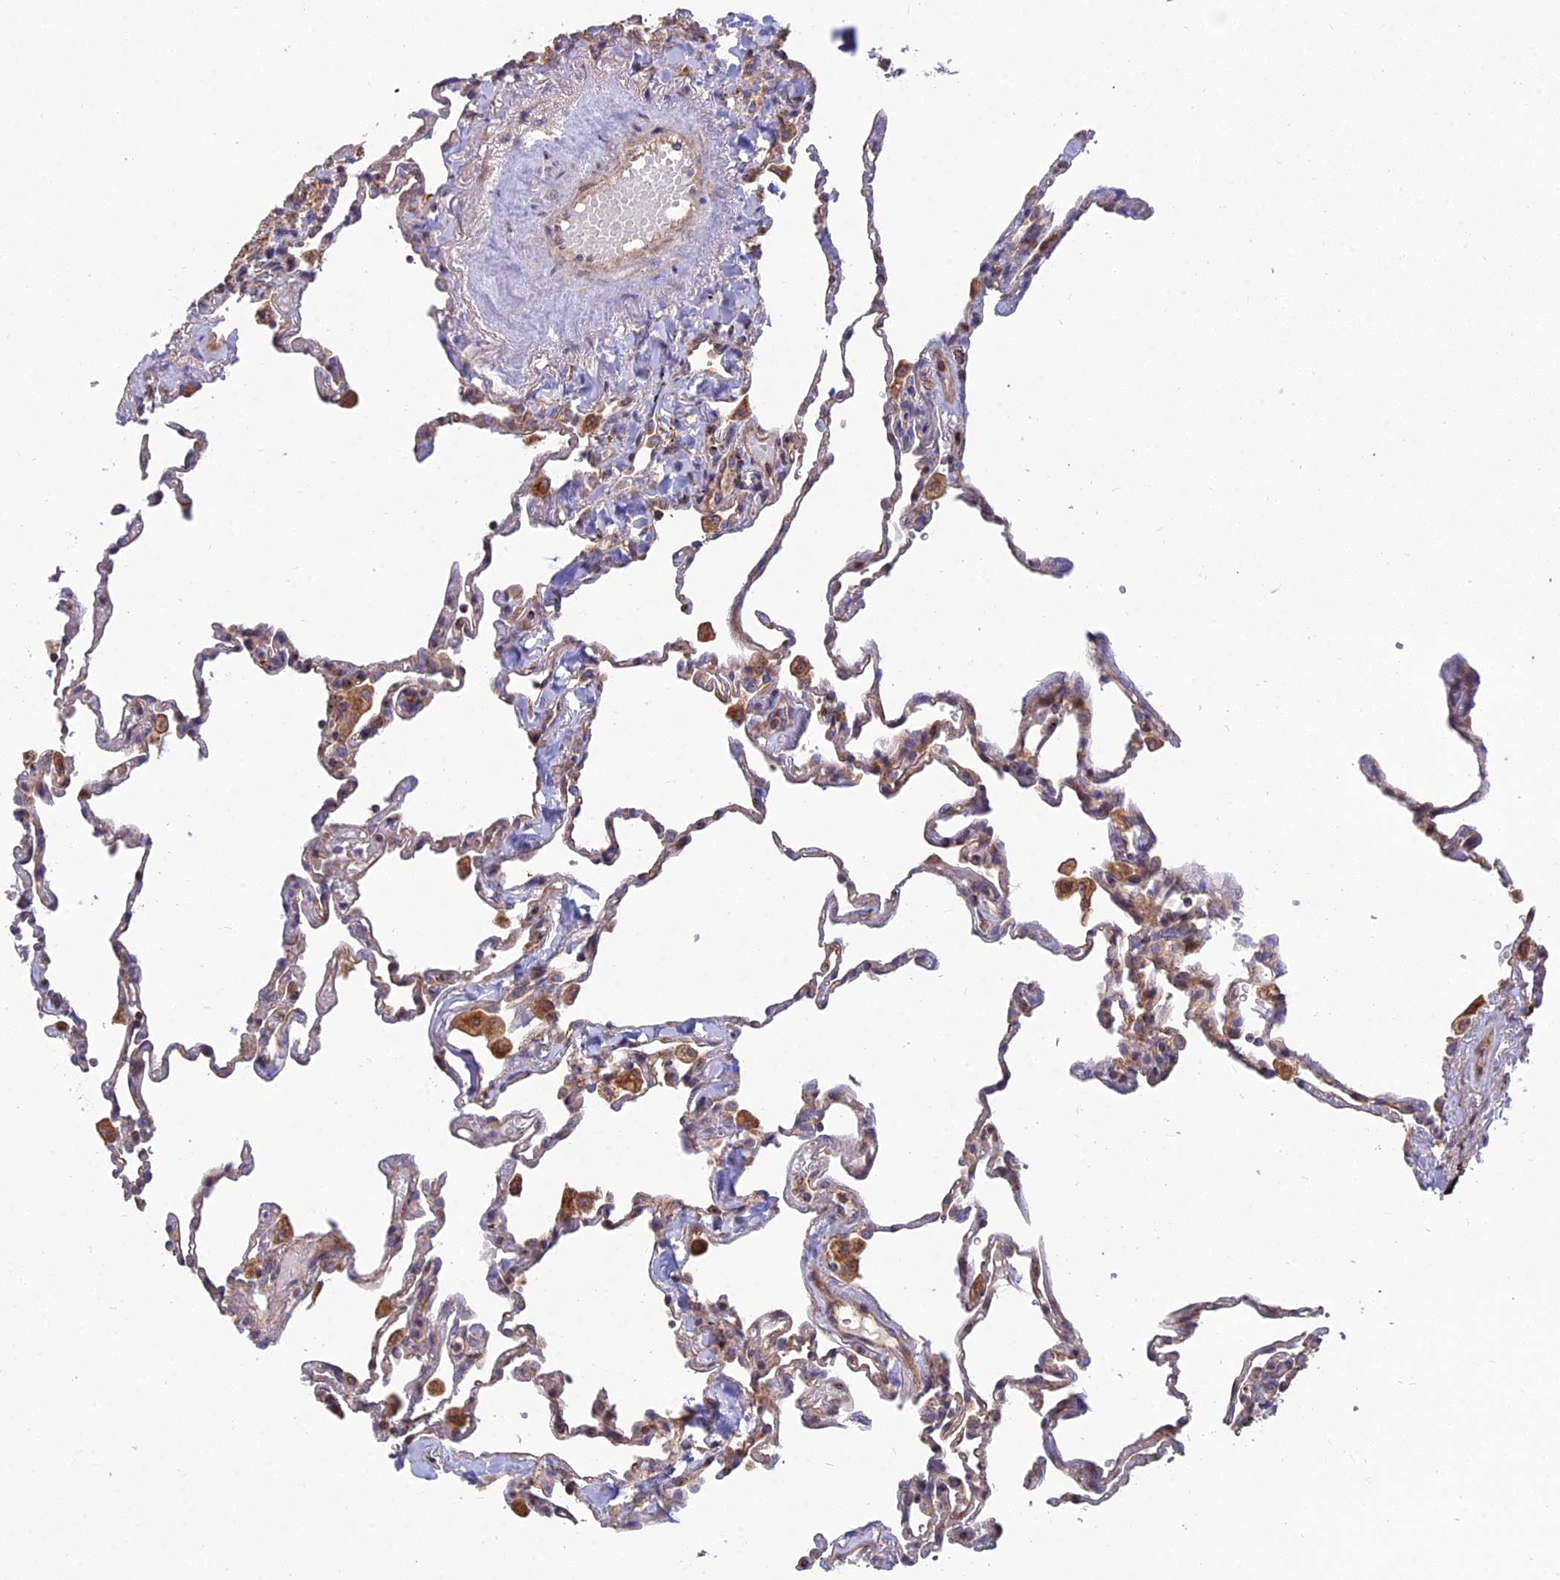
{"staining": {"intensity": "weak", "quantity": "25%-75%", "location": "cytoplasmic/membranous"}, "tissue": "lung", "cell_type": "Alveolar cells", "image_type": "normal", "snomed": [{"axis": "morphology", "description": "Normal tissue, NOS"}, {"axis": "topography", "description": "Lung"}], "caption": "Alveolar cells demonstrate low levels of weak cytoplasmic/membranous positivity in about 25%-75% of cells in unremarkable lung. (Brightfield microscopy of DAB IHC at high magnification).", "gene": "RIC8B", "patient": {"sex": "male", "age": 59}}